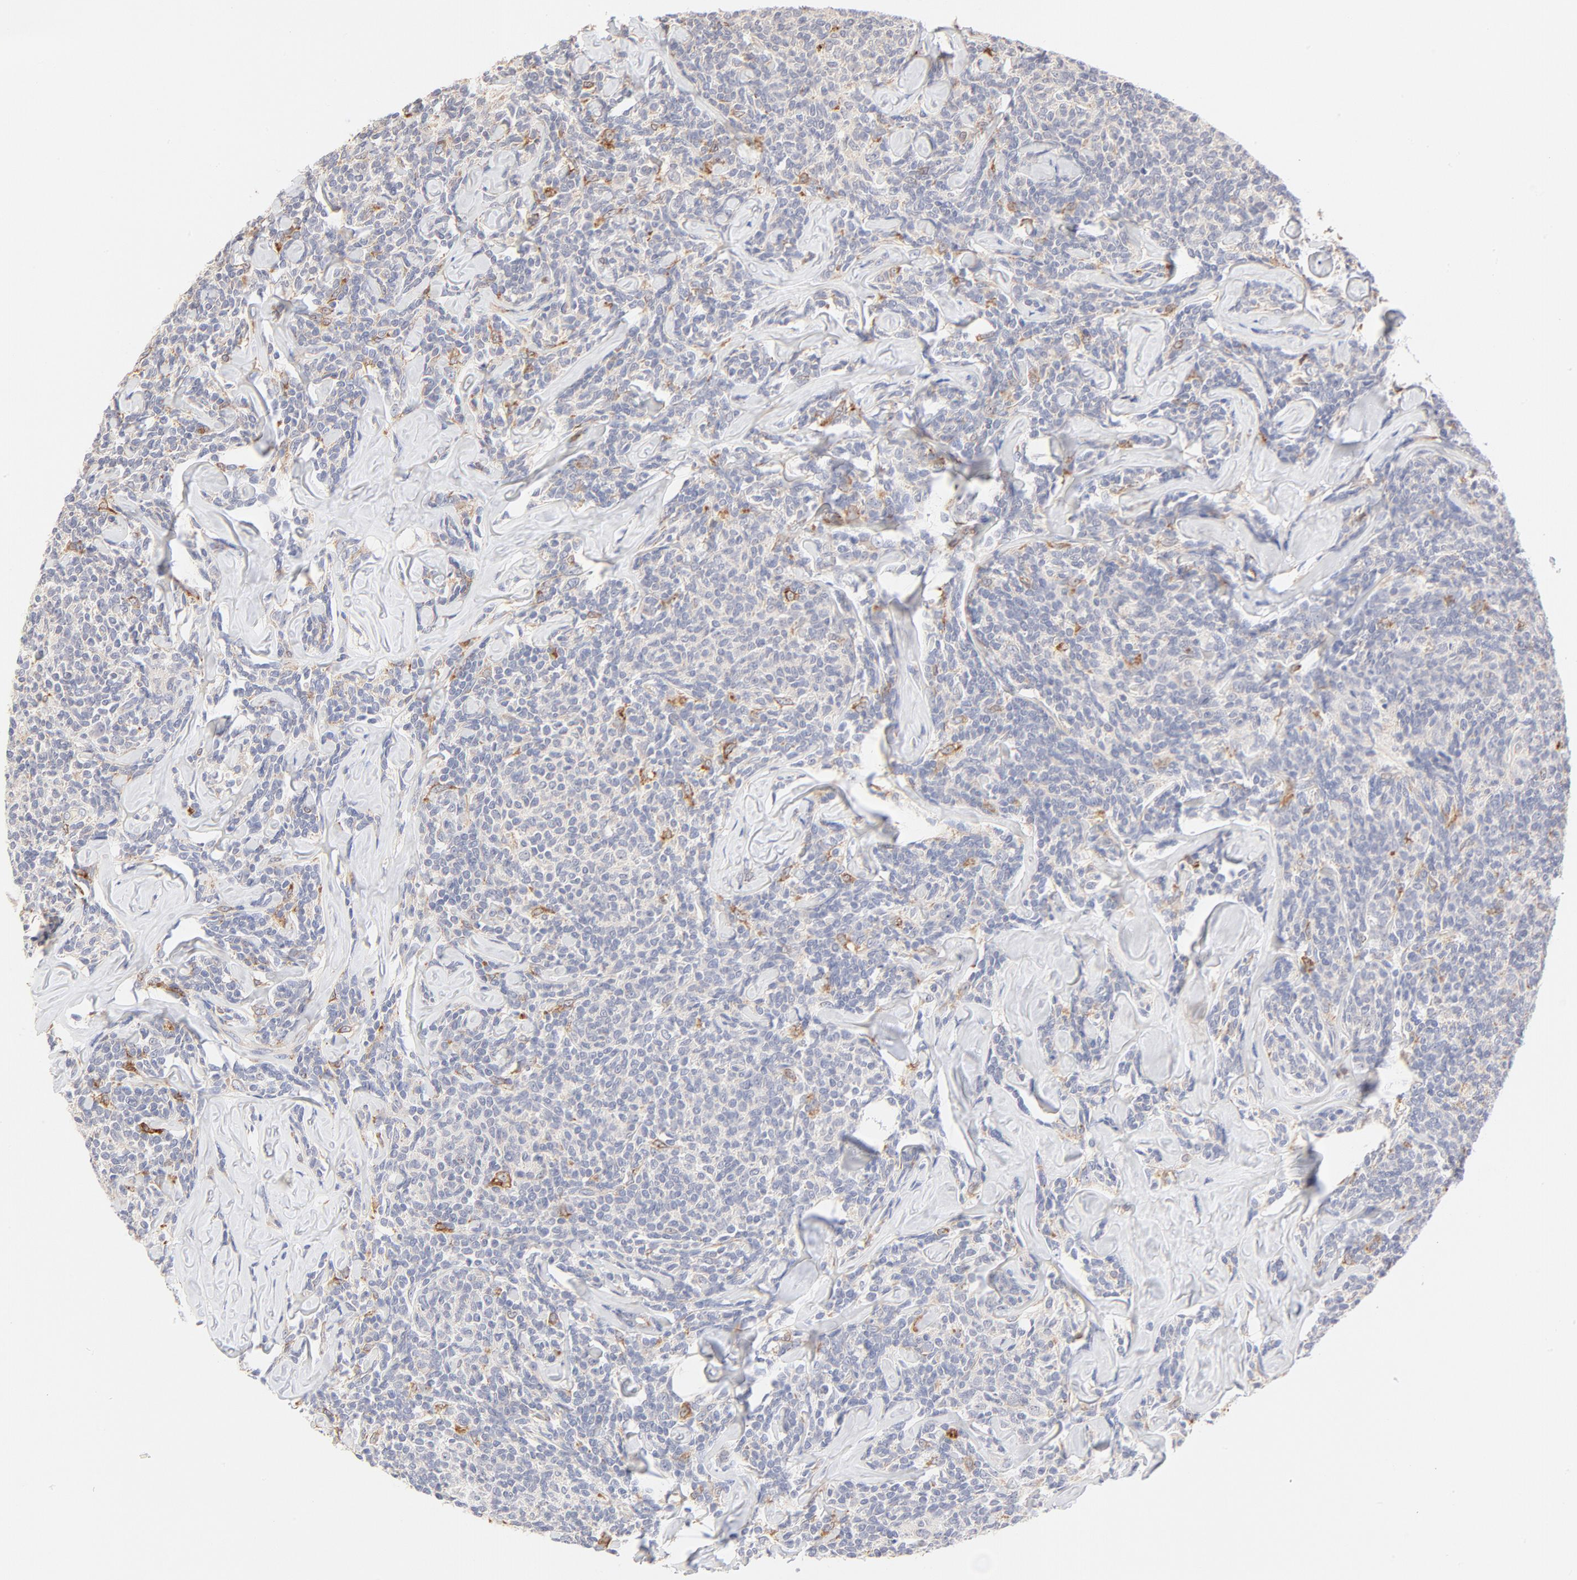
{"staining": {"intensity": "moderate", "quantity": "<25%", "location": "cytoplasmic/membranous,nuclear"}, "tissue": "lymphoma", "cell_type": "Tumor cells", "image_type": "cancer", "snomed": [{"axis": "morphology", "description": "Malignant lymphoma, non-Hodgkin's type, Low grade"}, {"axis": "topography", "description": "Lymph node"}], "caption": "Lymphoma stained for a protein (brown) demonstrates moderate cytoplasmic/membranous and nuclear positive expression in about <25% of tumor cells.", "gene": "MTERF2", "patient": {"sex": "female", "age": 56}}